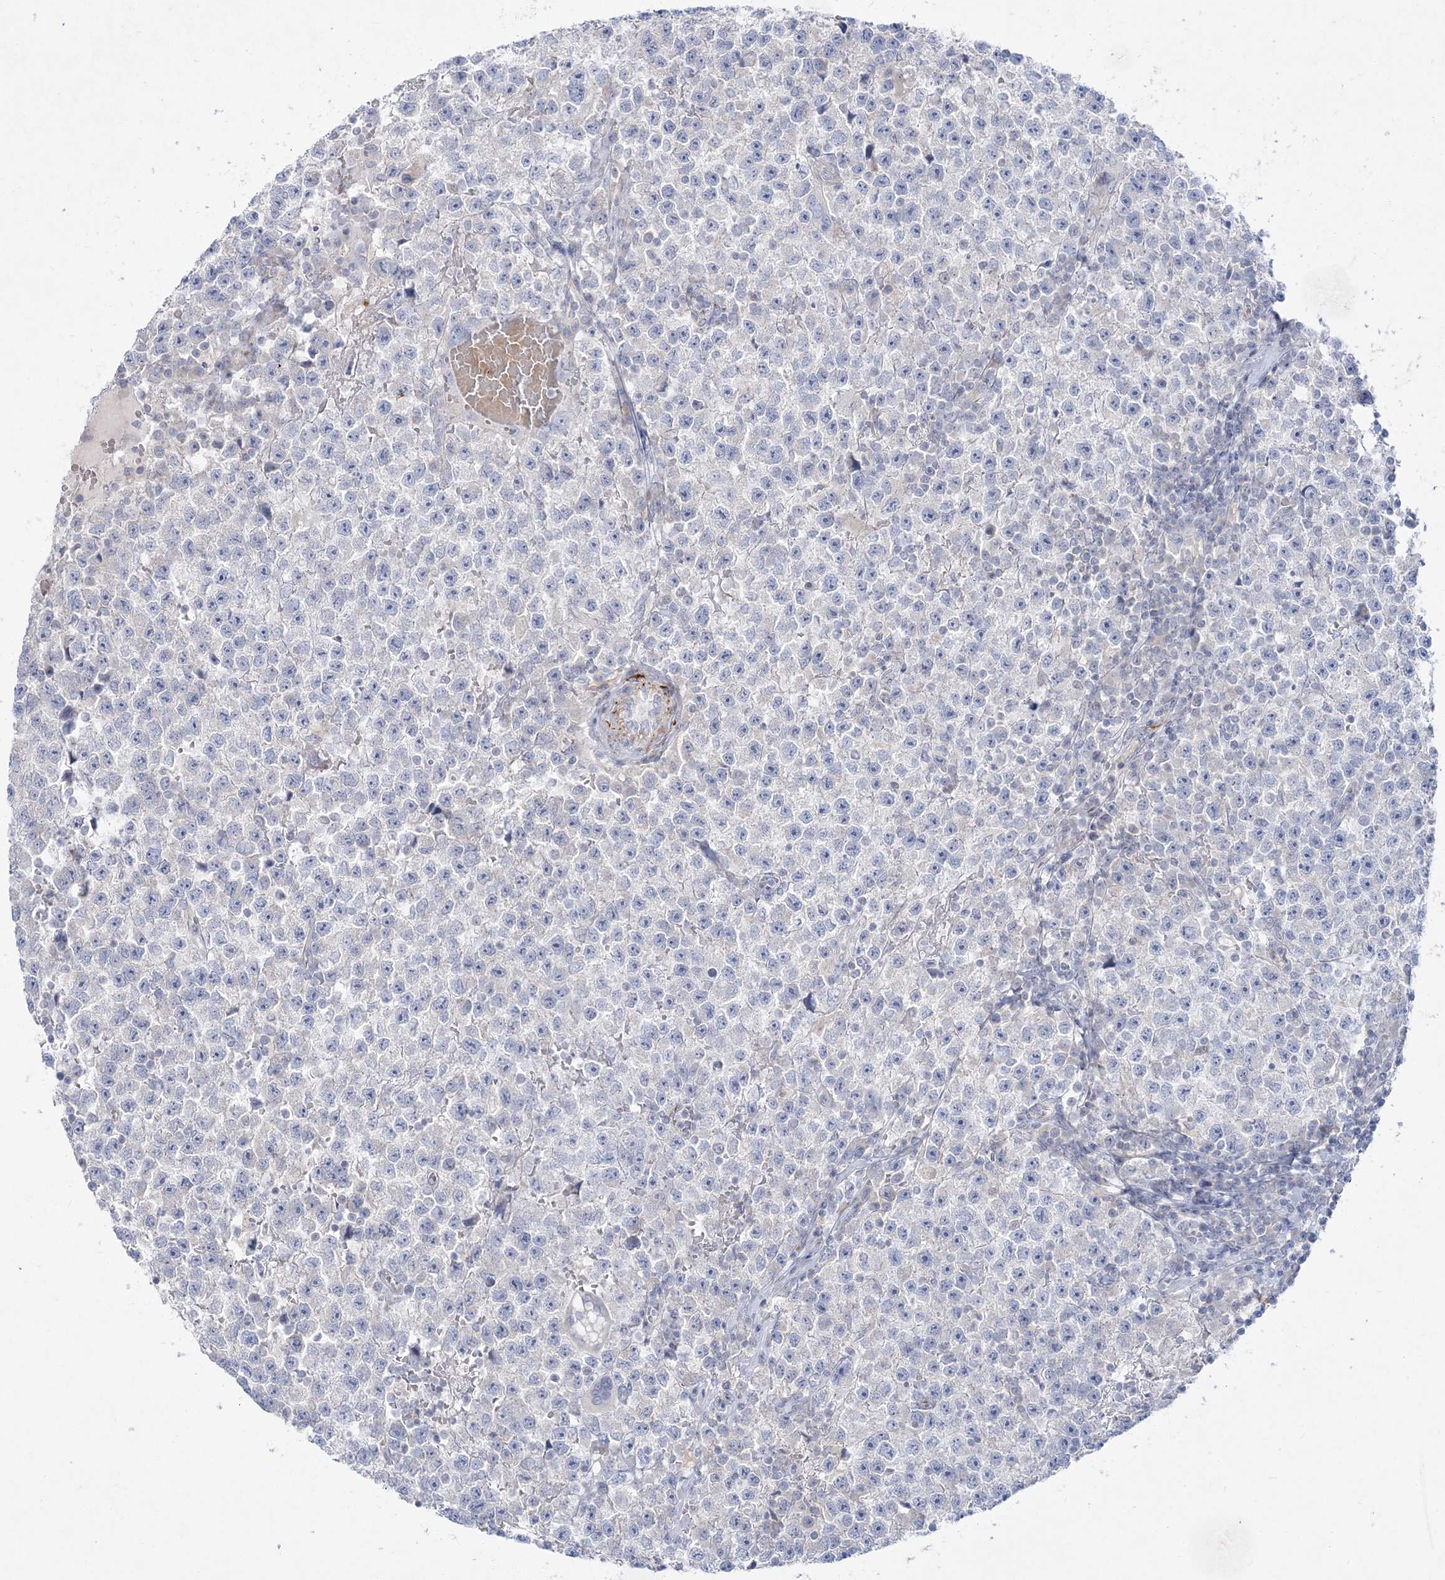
{"staining": {"intensity": "negative", "quantity": "none", "location": "none"}, "tissue": "testis cancer", "cell_type": "Tumor cells", "image_type": "cancer", "snomed": [{"axis": "morphology", "description": "Seminoma, NOS"}, {"axis": "topography", "description": "Testis"}], "caption": "Immunohistochemical staining of testis cancer (seminoma) exhibits no significant staining in tumor cells.", "gene": "GPAT2", "patient": {"sex": "male", "age": 22}}